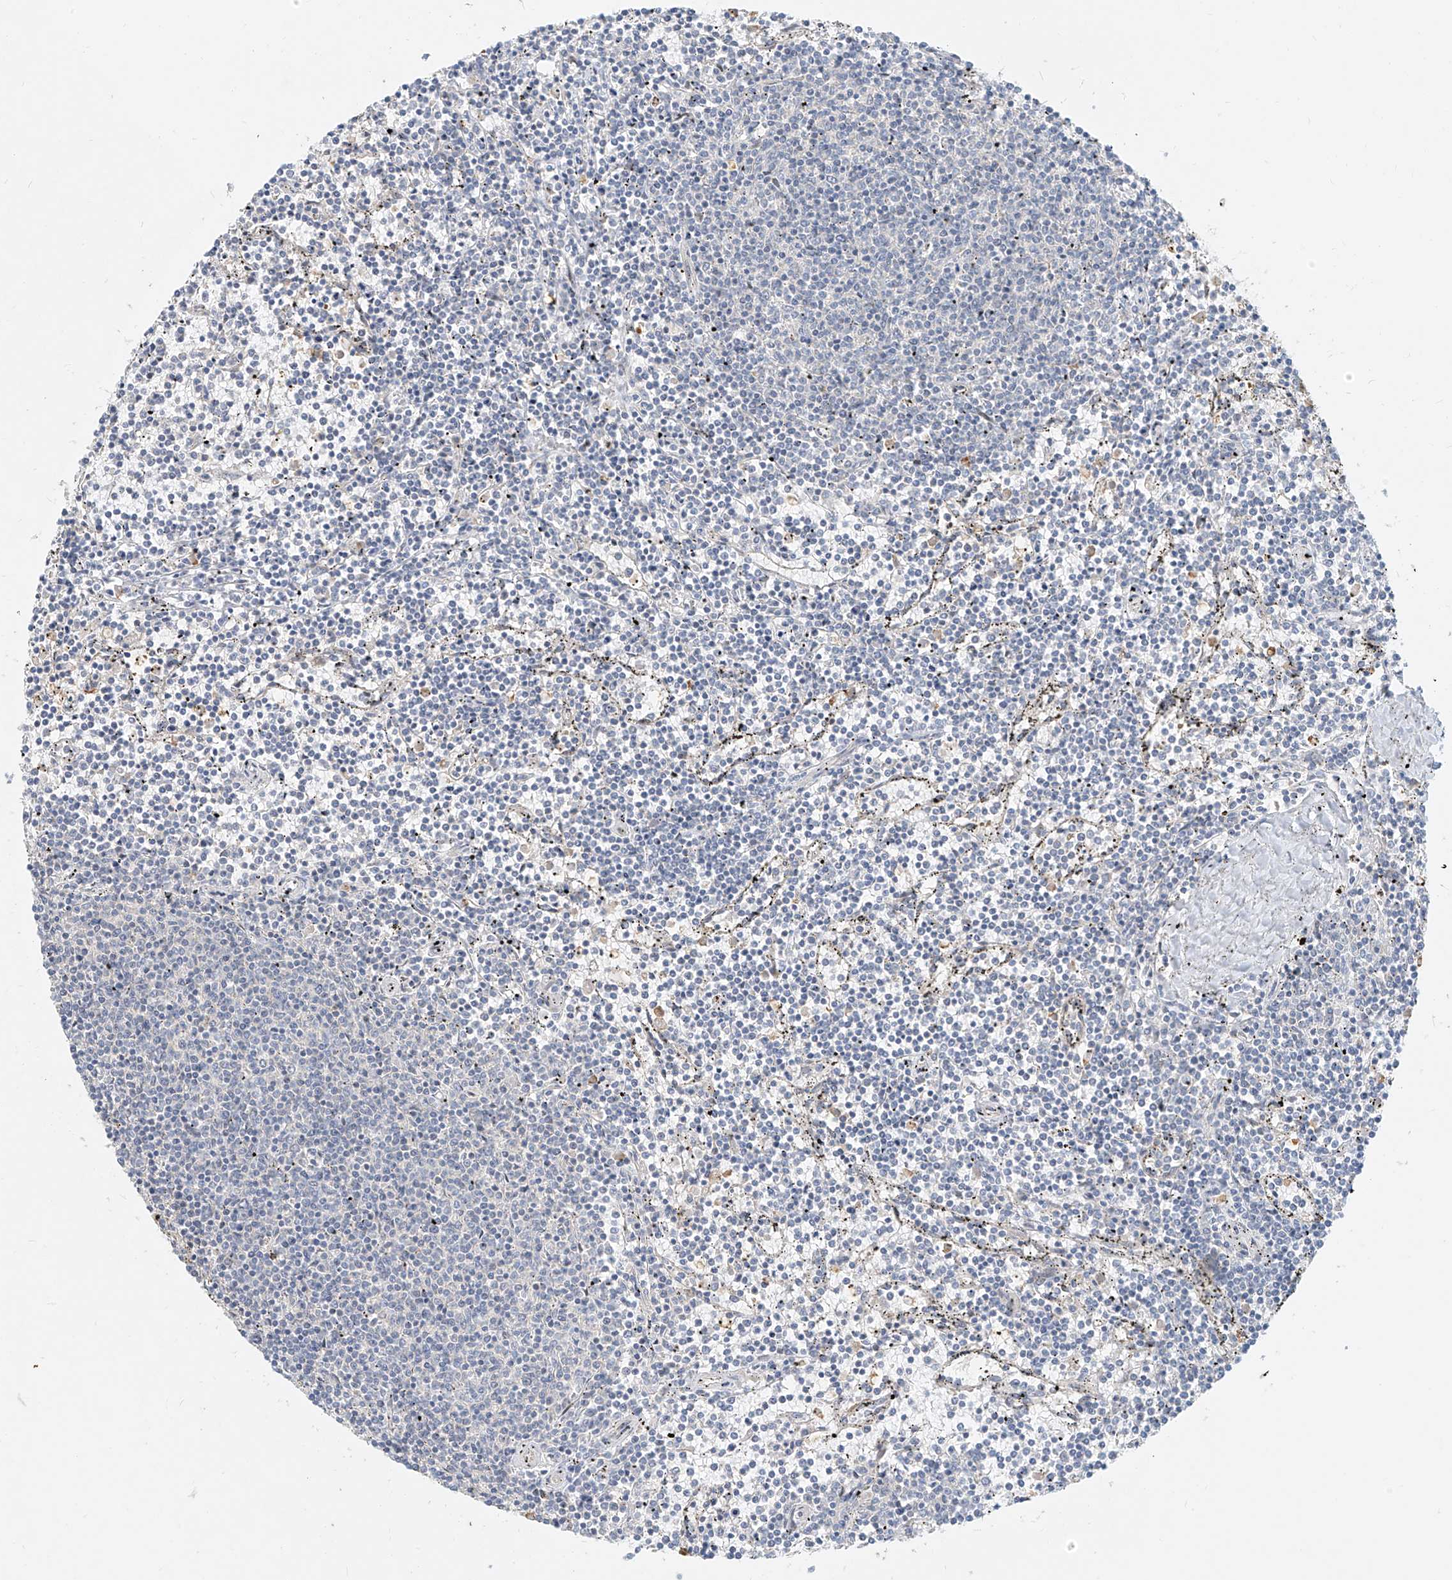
{"staining": {"intensity": "negative", "quantity": "none", "location": "none"}, "tissue": "lymphoma", "cell_type": "Tumor cells", "image_type": "cancer", "snomed": [{"axis": "morphology", "description": "Malignant lymphoma, non-Hodgkin's type, Low grade"}, {"axis": "topography", "description": "Spleen"}], "caption": "Lymphoma was stained to show a protein in brown. There is no significant staining in tumor cells.", "gene": "C2orf42", "patient": {"sex": "female", "age": 50}}